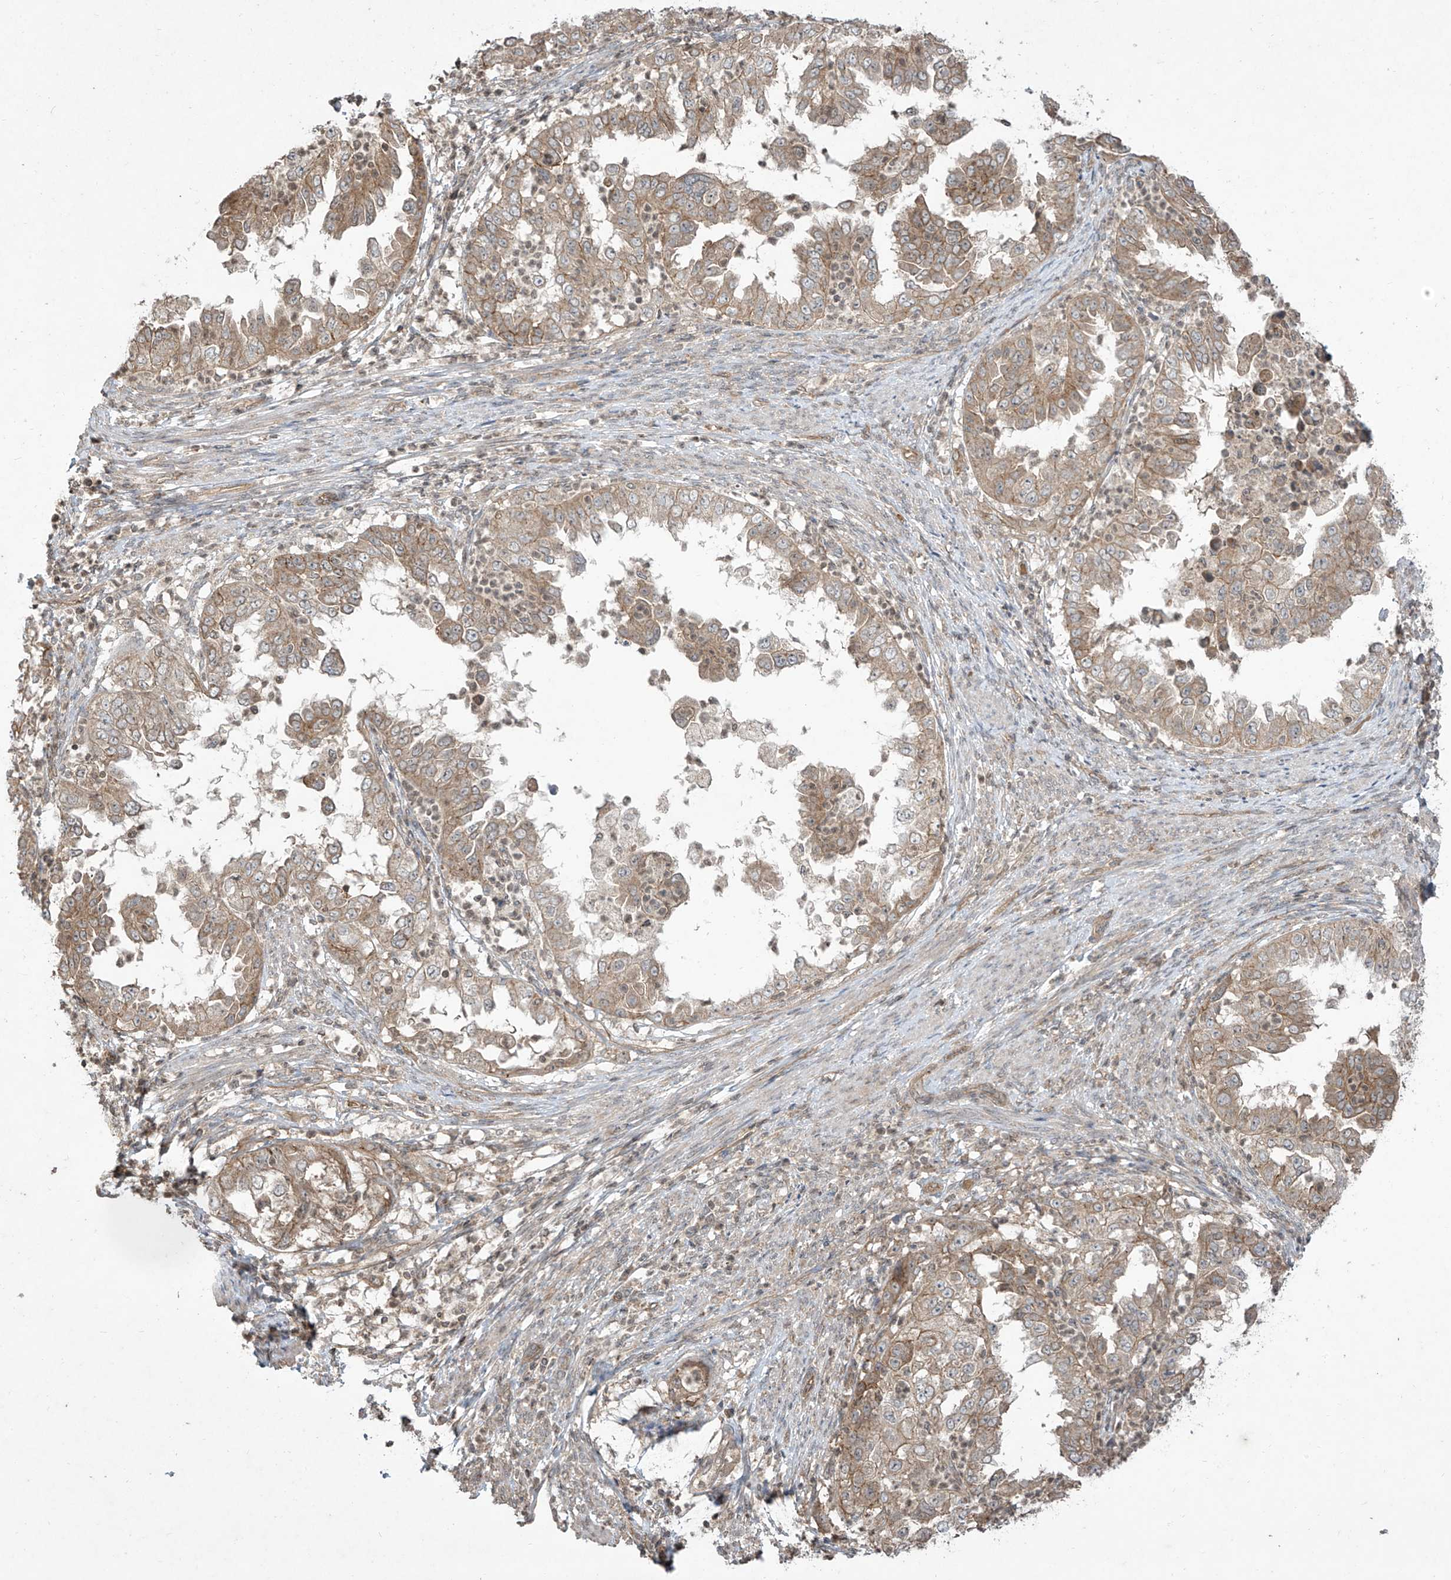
{"staining": {"intensity": "moderate", "quantity": ">75%", "location": "cytoplasmic/membranous"}, "tissue": "endometrial cancer", "cell_type": "Tumor cells", "image_type": "cancer", "snomed": [{"axis": "morphology", "description": "Adenocarcinoma, NOS"}, {"axis": "topography", "description": "Endometrium"}], "caption": "This micrograph reveals adenocarcinoma (endometrial) stained with IHC to label a protein in brown. The cytoplasmic/membranous of tumor cells show moderate positivity for the protein. Nuclei are counter-stained blue.", "gene": "MATN2", "patient": {"sex": "female", "age": 85}}